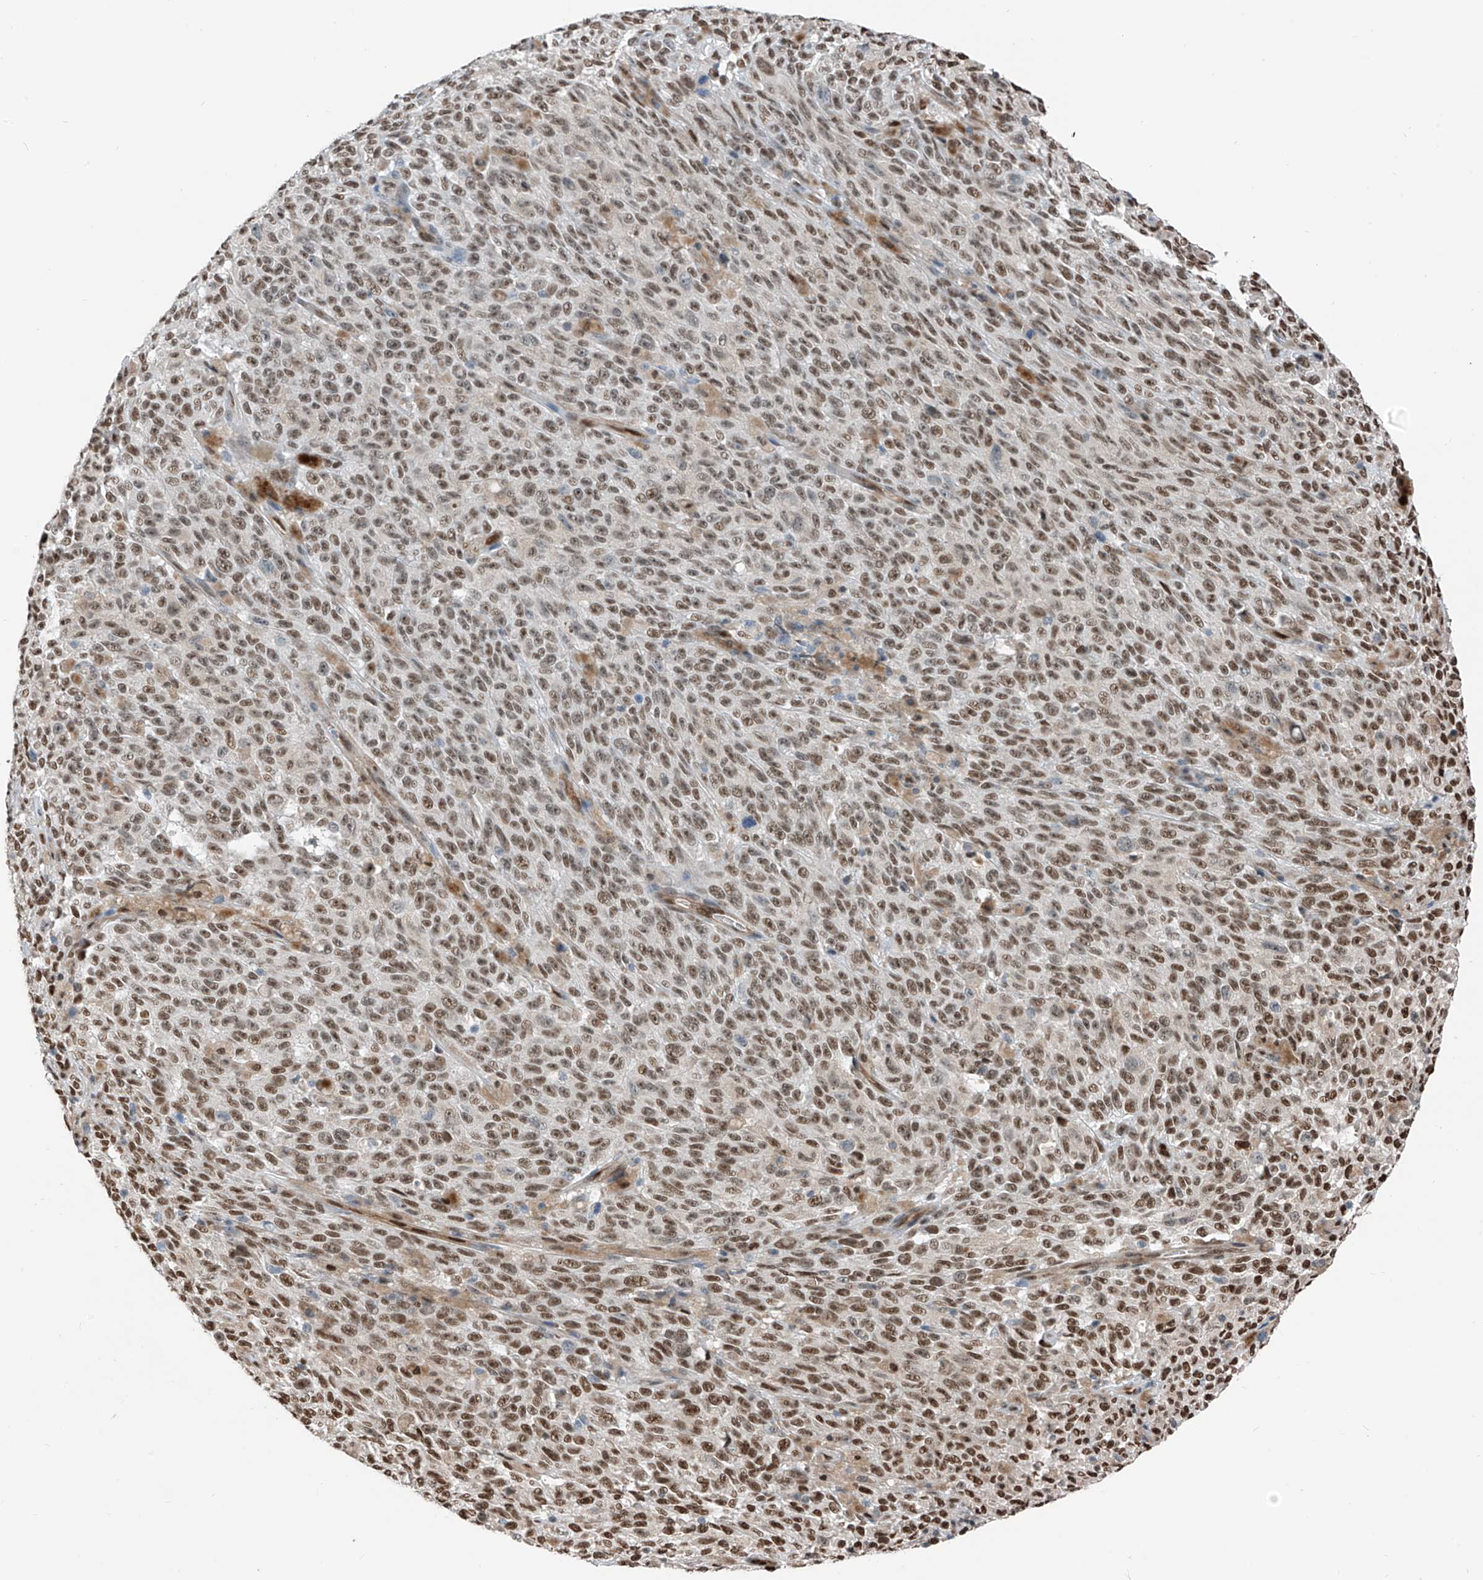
{"staining": {"intensity": "moderate", "quantity": ">75%", "location": "nuclear"}, "tissue": "melanoma", "cell_type": "Tumor cells", "image_type": "cancer", "snomed": [{"axis": "morphology", "description": "Malignant melanoma, NOS"}, {"axis": "topography", "description": "Skin"}], "caption": "Immunohistochemistry (IHC) (DAB (3,3'-diaminobenzidine)) staining of human malignant melanoma demonstrates moderate nuclear protein expression in about >75% of tumor cells. Ihc stains the protein in brown and the nuclei are stained blue.", "gene": "RBP7", "patient": {"sex": "female", "age": 82}}